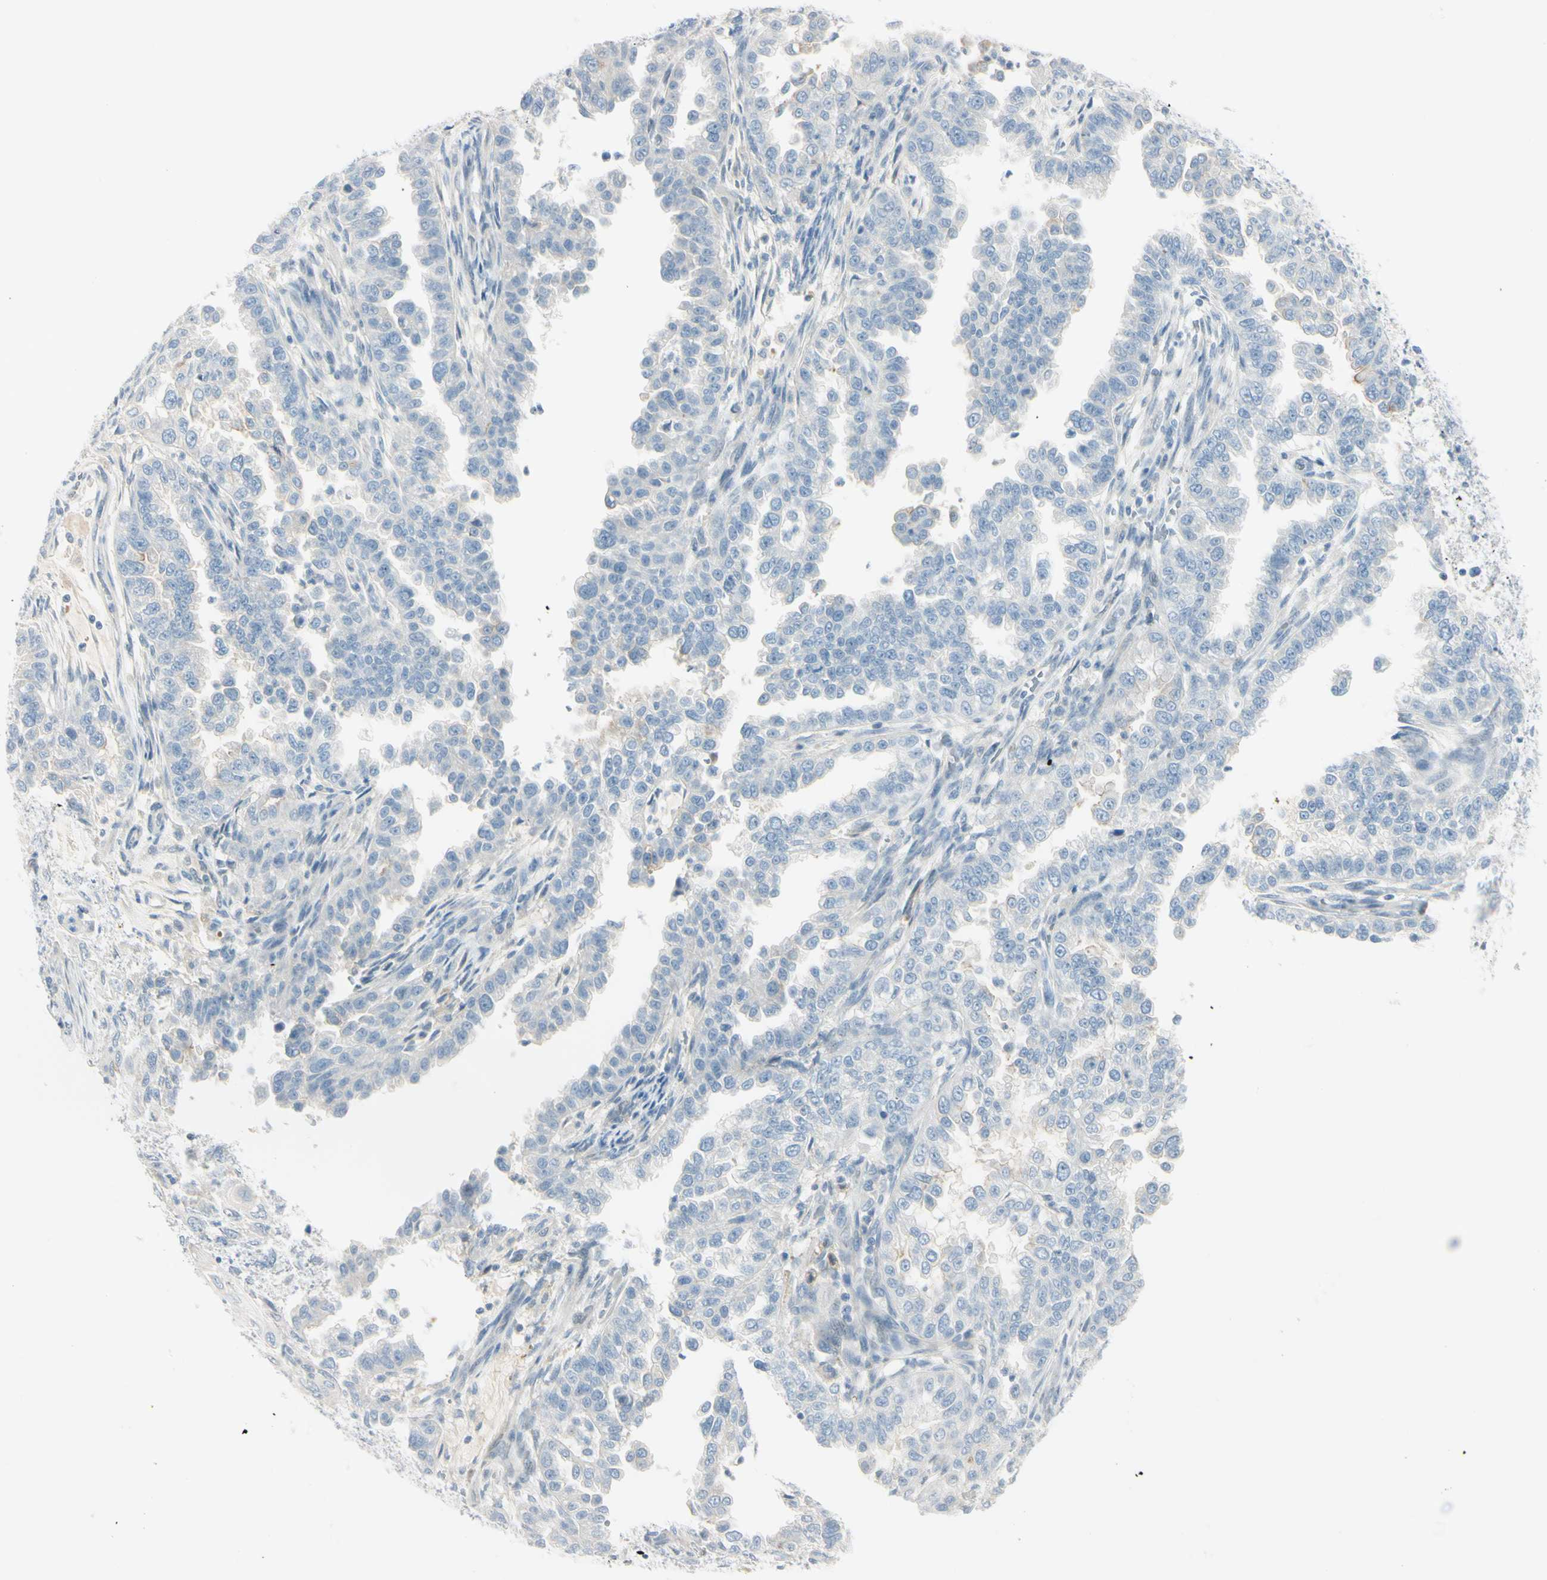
{"staining": {"intensity": "negative", "quantity": "none", "location": "none"}, "tissue": "endometrial cancer", "cell_type": "Tumor cells", "image_type": "cancer", "snomed": [{"axis": "morphology", "description": "Adenocarcinoma, NOS"}, {"axis": "topography", "description": "Endometrium"}], "caption": "Histopathology image shows no significant protein expression in tumor cells of endometrial cancer.", "gene": "ASB9", "patient": {"sex": "female", "age": 85}}